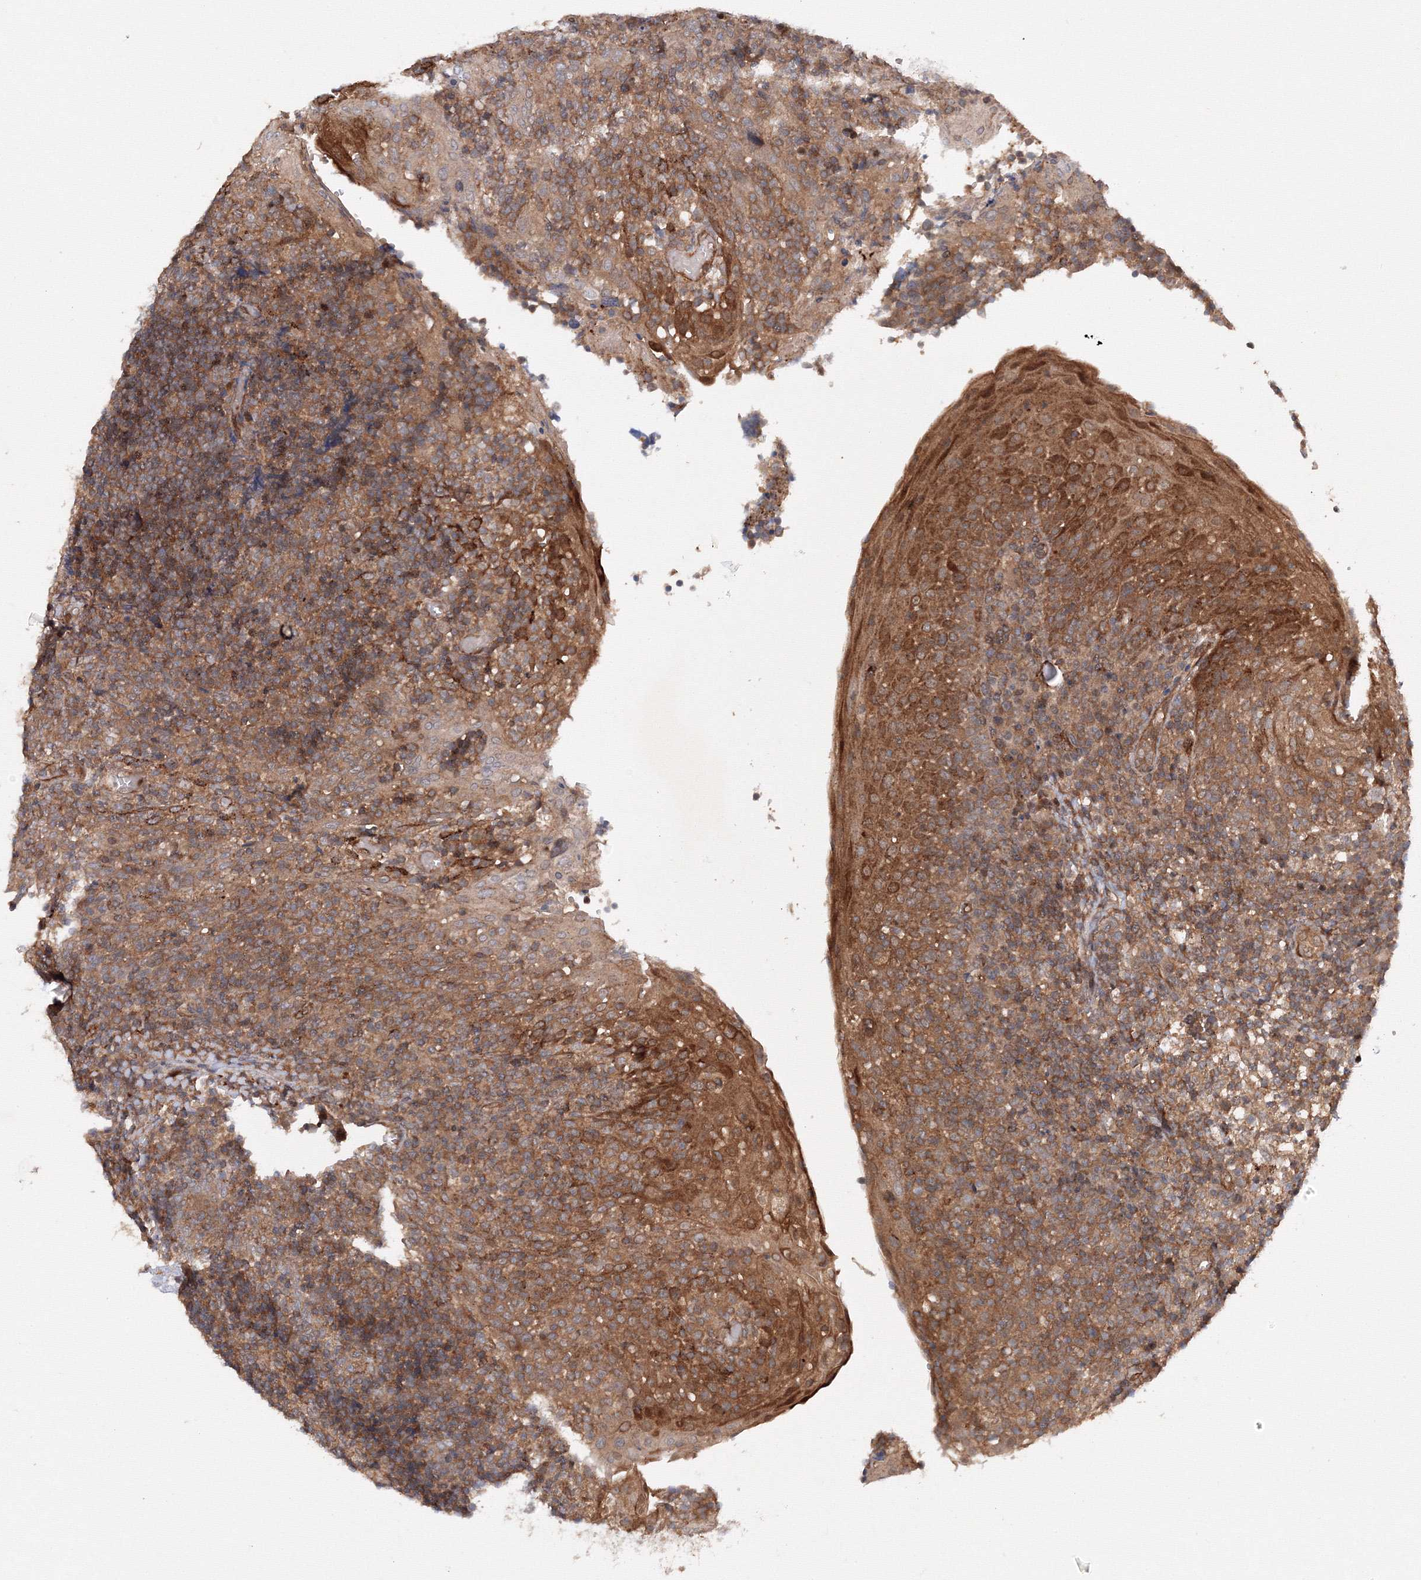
{"staining": {"intensity": "moderate", "quantity": ">75%", "location": "cytoplasmic/membranous"}, "tissue": "tonsil", "cell_type": "Germinal center cells", "image_type": "normal", "snomed": [{"axis": "morphology", "description": "Normal tissue, NOS"}, {"axis": "topography", "description": "Tonsil"}], "caption": "Protein staining by IHC reveals moderate cytoplasmic/membranous staining in approximately >75% of germinal center cells in normal tonsil. (IHC, brightfield microscopy, high magnification).", "gene": "DCTD", "patient": {"sex": "female", "age": 19}}